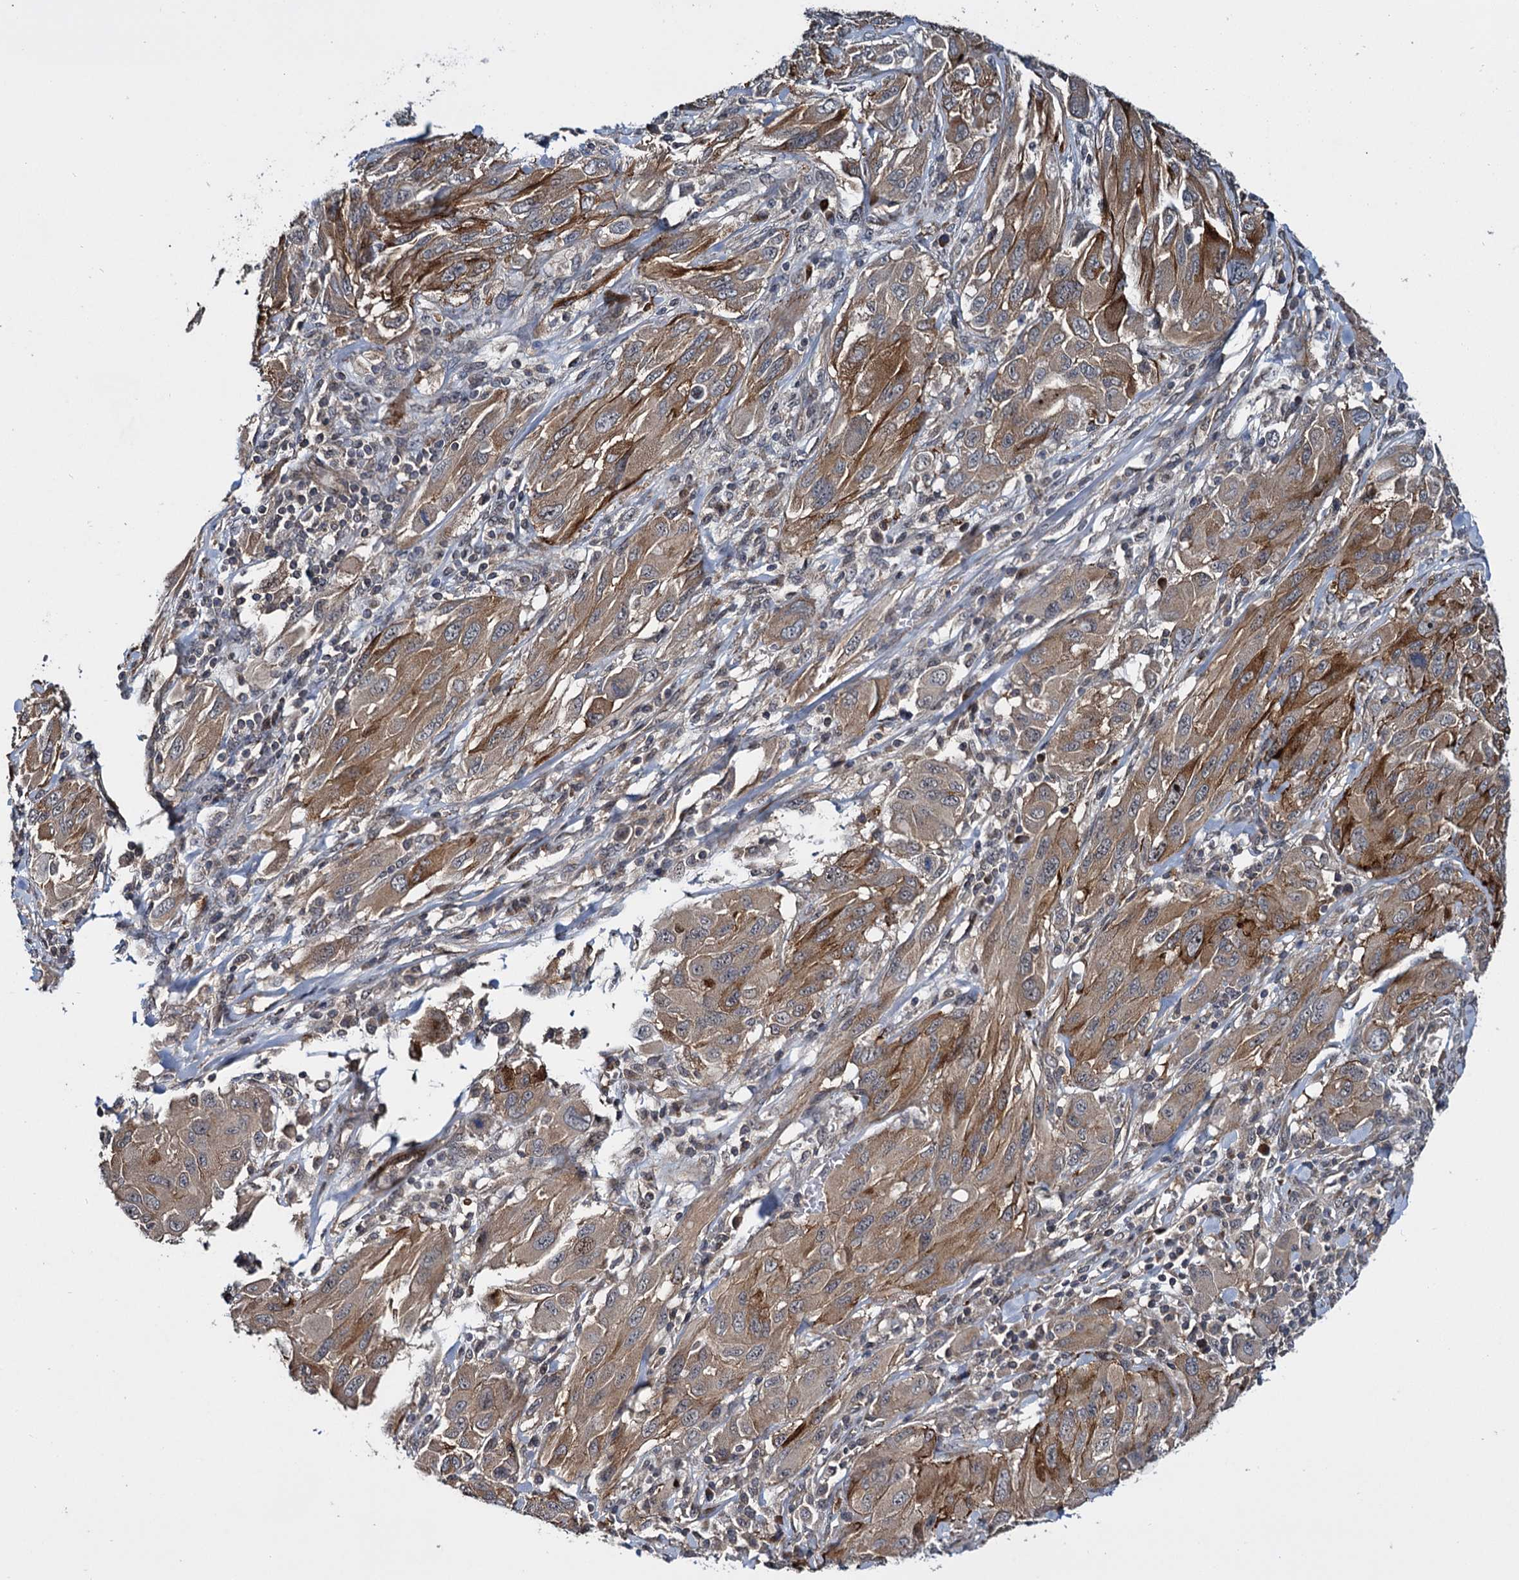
{"staining": {"intensity": "moderate", "quantity": ">75%", "location": "cytoplasmic/membranous"}, "tissue": "melanoma", "cell_type": "Tumor cells", "image_type": "cancer", "snomed": [{"axis": "morphology", "description": "Malignant melanoma, NOS"}, {"axis": "topography", "description": "Skin"}], "caption": "Brown immunohistochemical staining in melanoma reveals moderate cytoplasmic/membranous staining in about >75% of tumor cells. The staining is performed using DAB (3,3'-diaminobenzidine) brown chromogen to label protein expression. The nuclei are counter-stained blue using hematoxylin.", "gene": "ARHGAP42", "patient": {"sex": "female", "age": 91}}